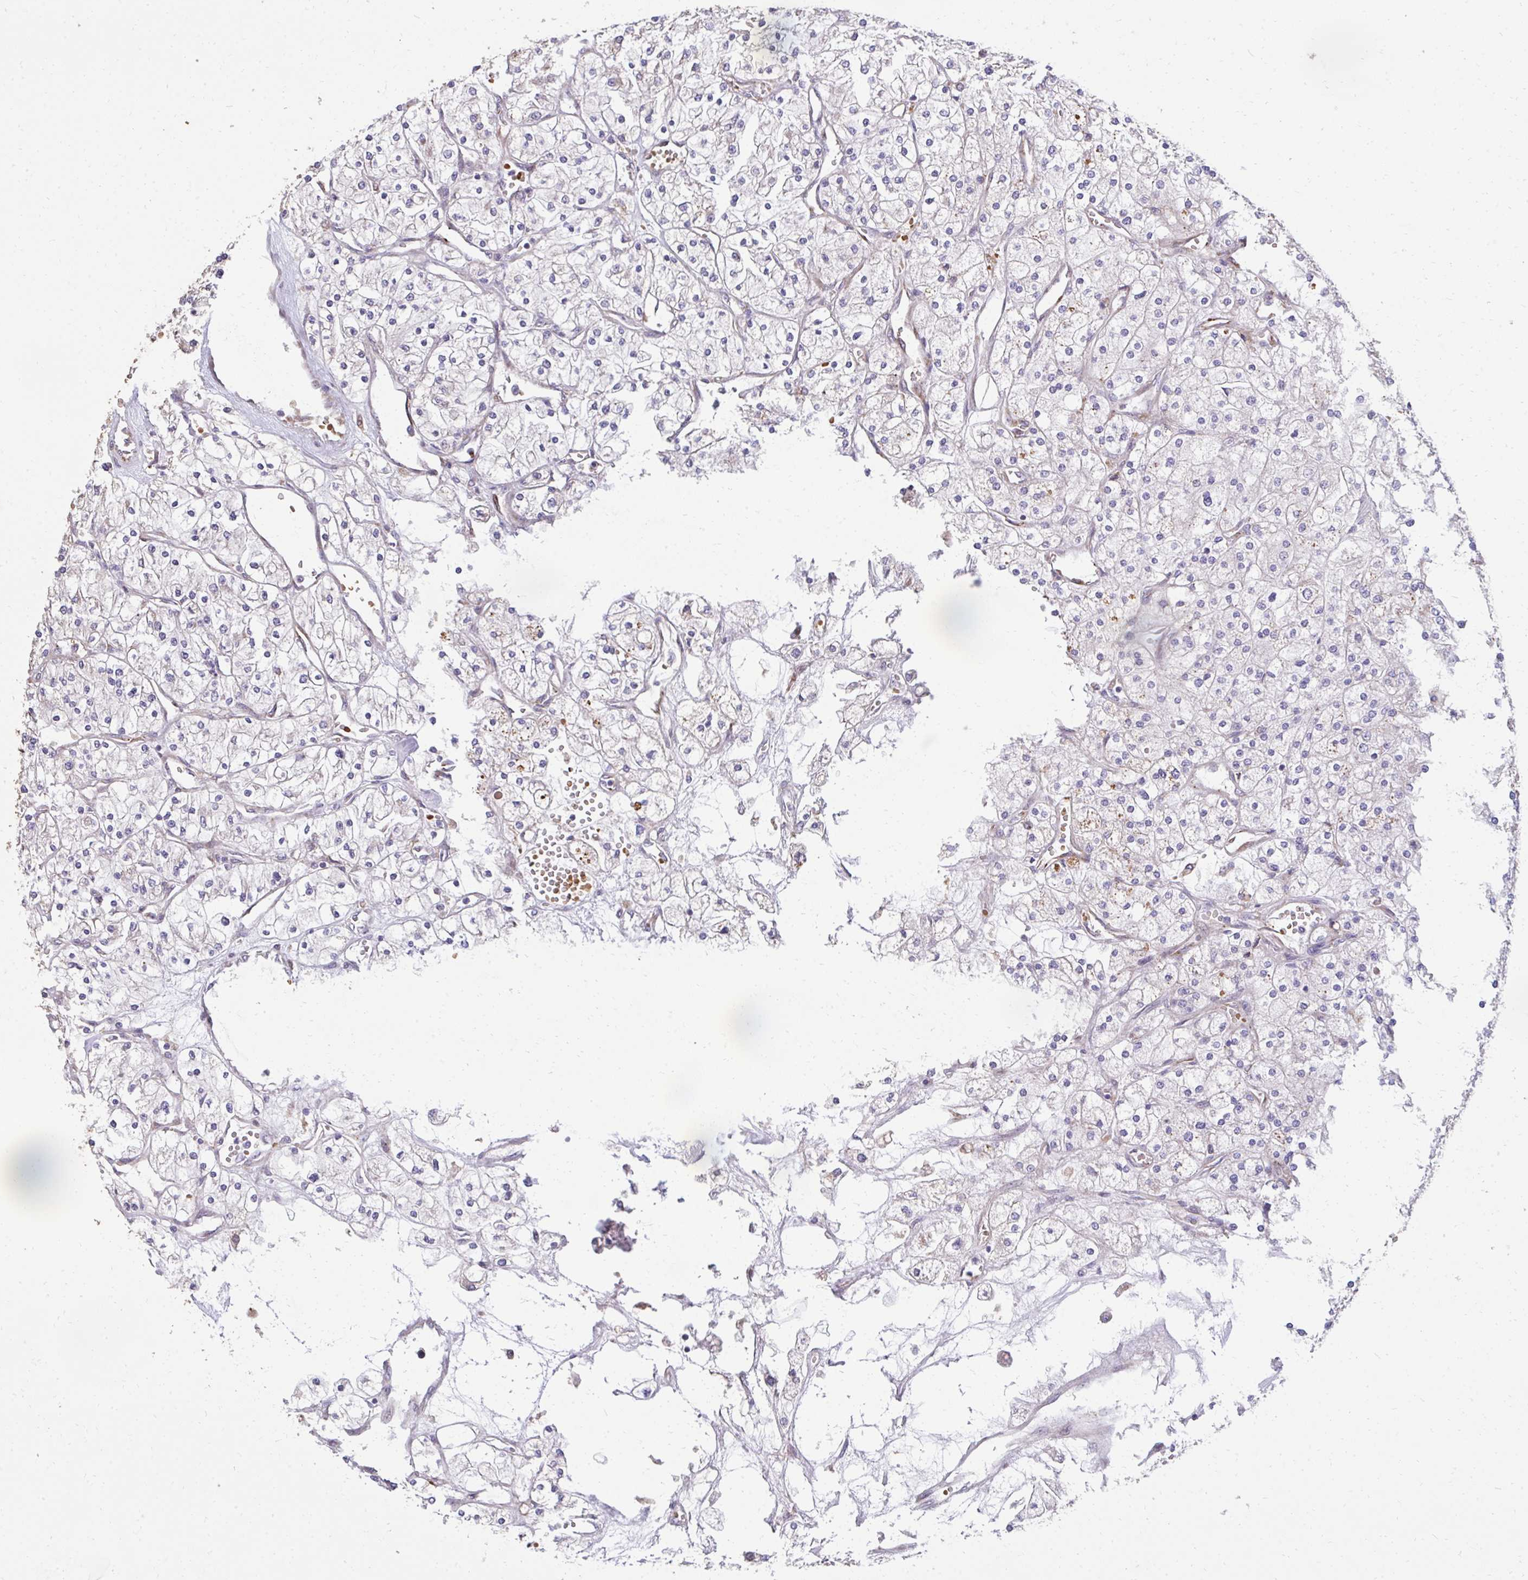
{"staining": {"intensity": "negative", "quantity": "none", "location": "none"}, "tissue": "renal cancer", "cell_type": "Tumor cells", "image_type": "cancer", "snomed": [{"axis": "morphology", "description": "Adenocarcinoma, NOS"}, {"axis": "topography", "description": "Kidney"}], "caption": "The immunohistochemistry (IHC) image has no significant staining in tumor cells of adenocarcinoma (renal) tissue.", "gene": "FIBCD1", "patient": {"sex": "male", "age": 80}}